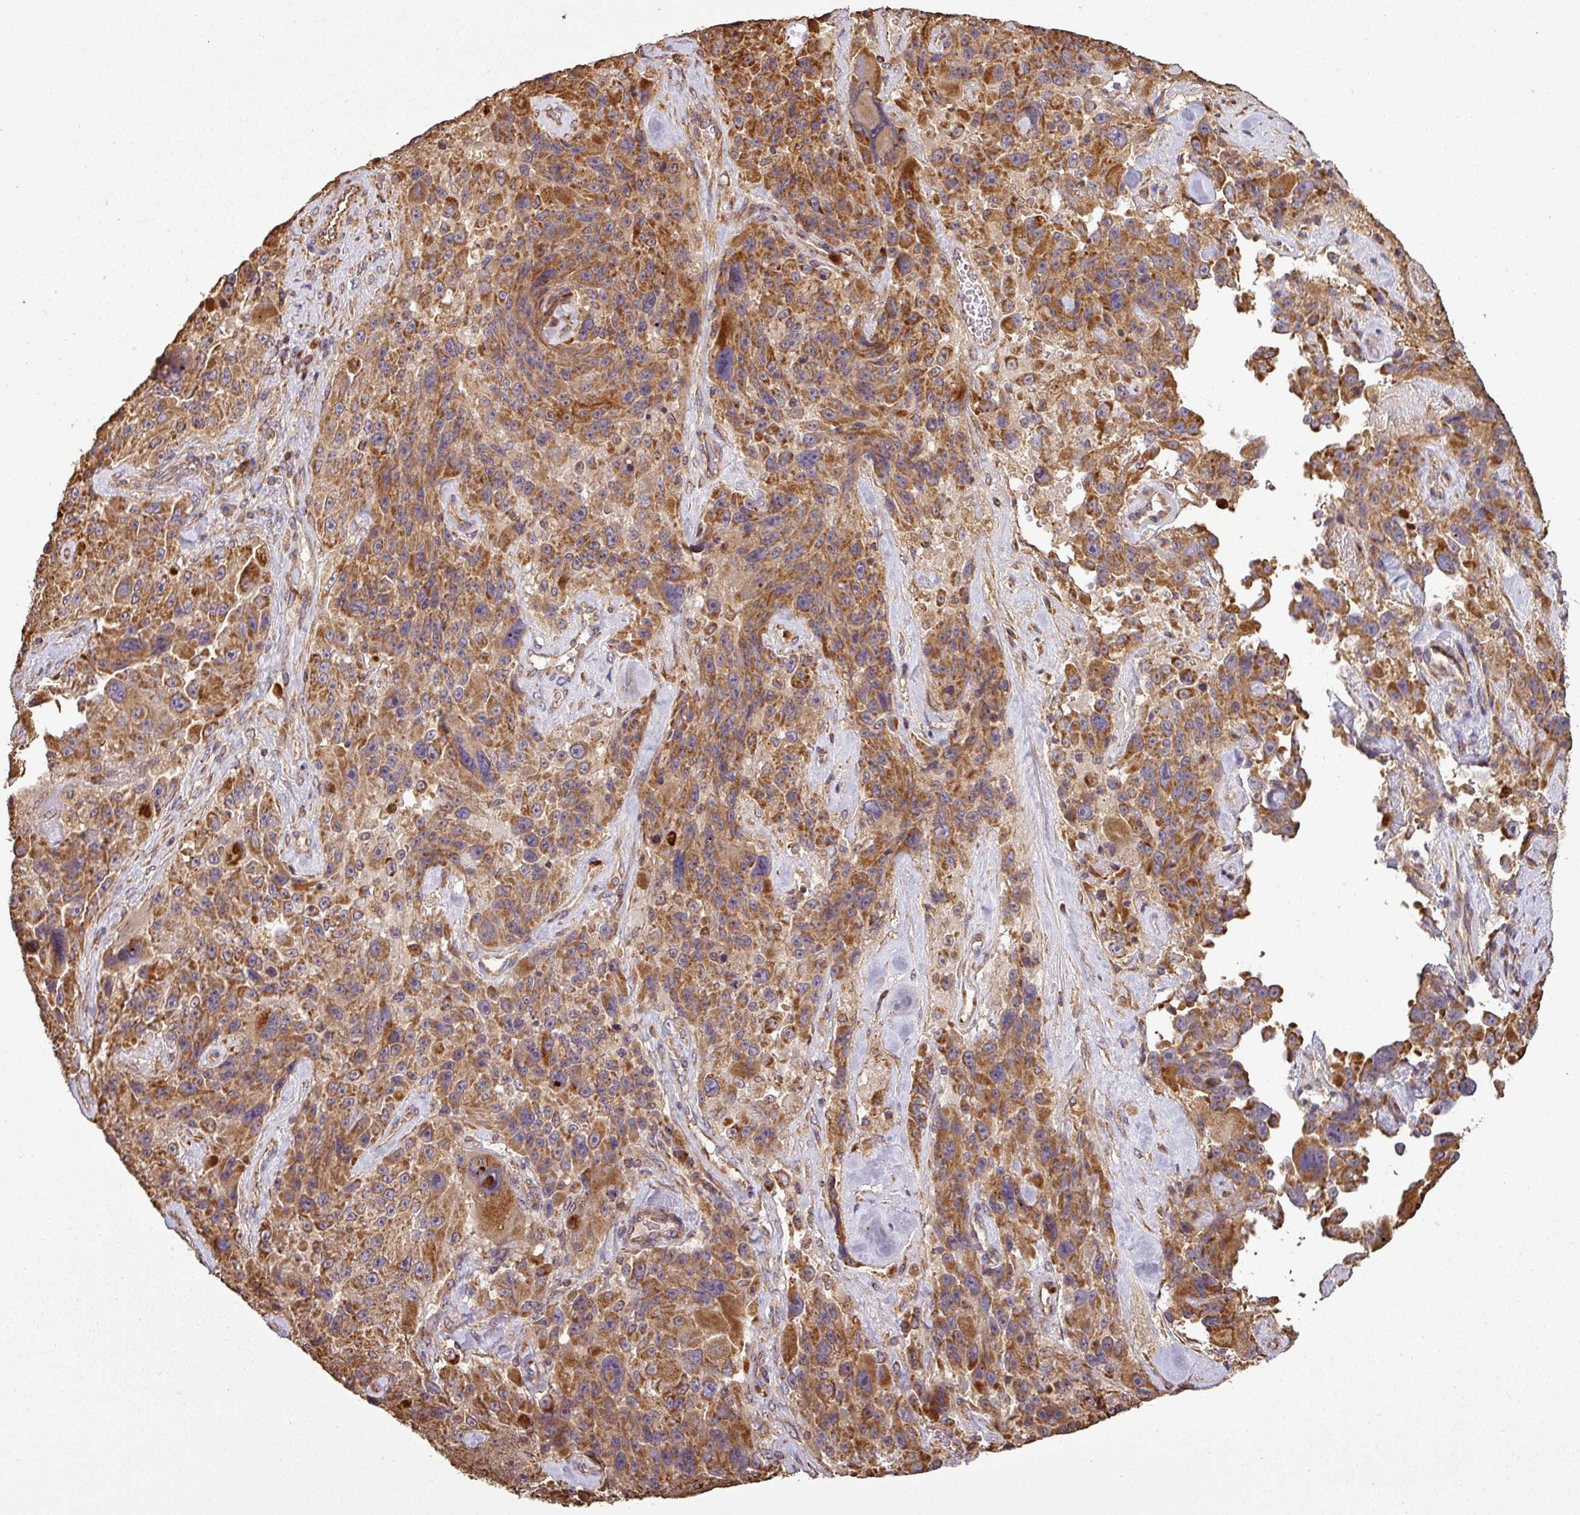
{"staining": {"intensity": "moderate", "quantity": ">75%", "location": "cytoplasmic/membranous"}, "tissue": "melanoma", "cell_type": "Tumor cells", "image_type": "cancer", "snomed": [{"axis": "morphology", "description": "Malignant melanoma, Metastatic site"}, {"axis": "topography", "description": "Lymph node"}], "caption": "Immunohistochemical staining of melanoma exhibits medium levels of moderate cytoplasmic/membranous protein staining in approximately >75% of tumor cells.", "gene": "PLEKHM1", "patient": {"sex": "male", "age": 62}}